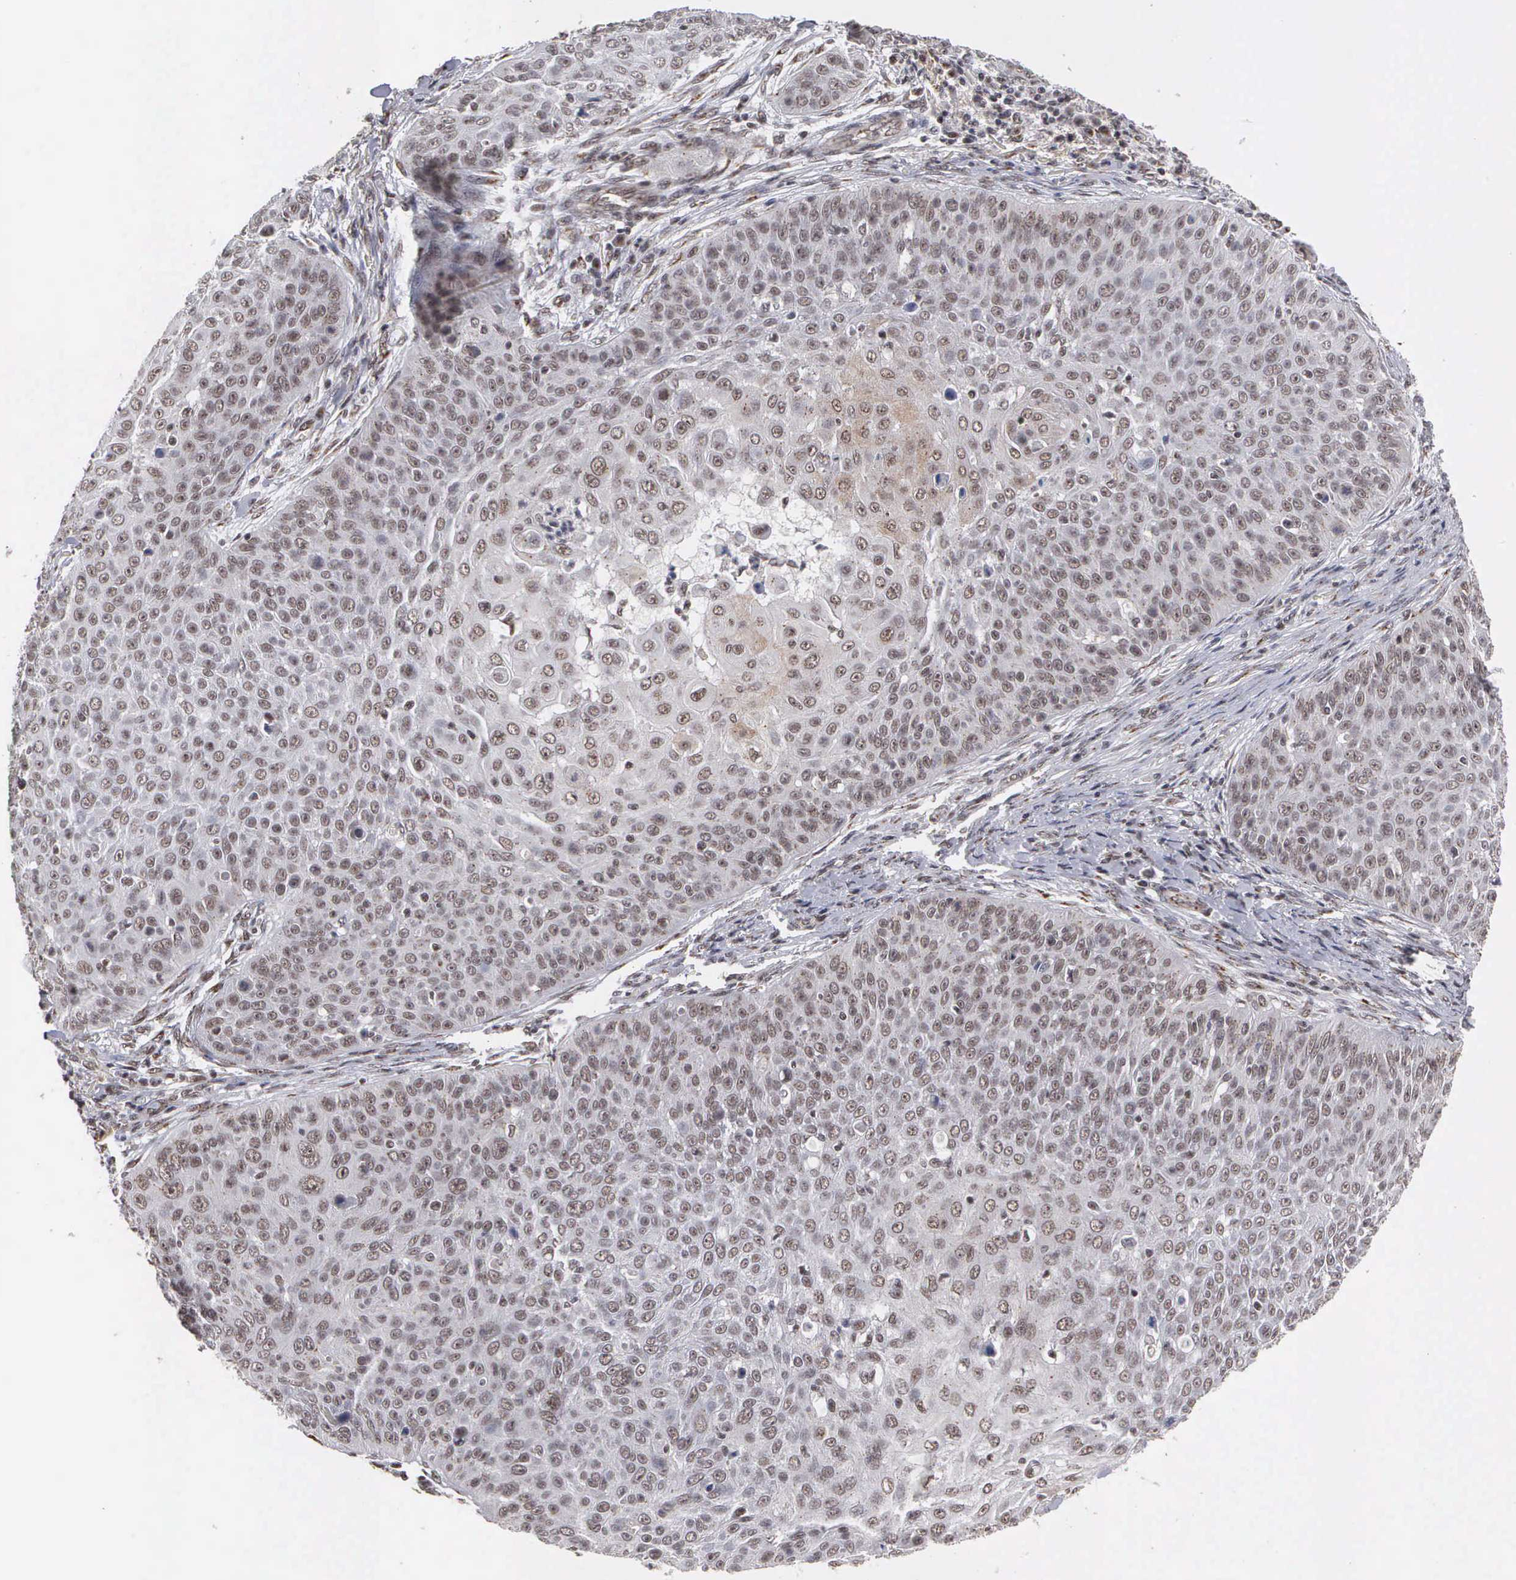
{"staining": {"intensity": "weak", "quantity": "25%-75%", "location": "nuclear"}, "tissue": "skin cancer", "cell_type": "Tumor cells", "image_type": "cancer", "snomed": [{"axis": "morphology", "description": "Squamous cell carcinoma, NOS"}, {"axis": "topography", "description": "Skin"}], "caption": "Protein staining shows weak nuclear expression in about 25%-75% of tumor cells in skin cancer.", "gene": "GTF2A1", "patient": {"sex": "male", "age": 82}}